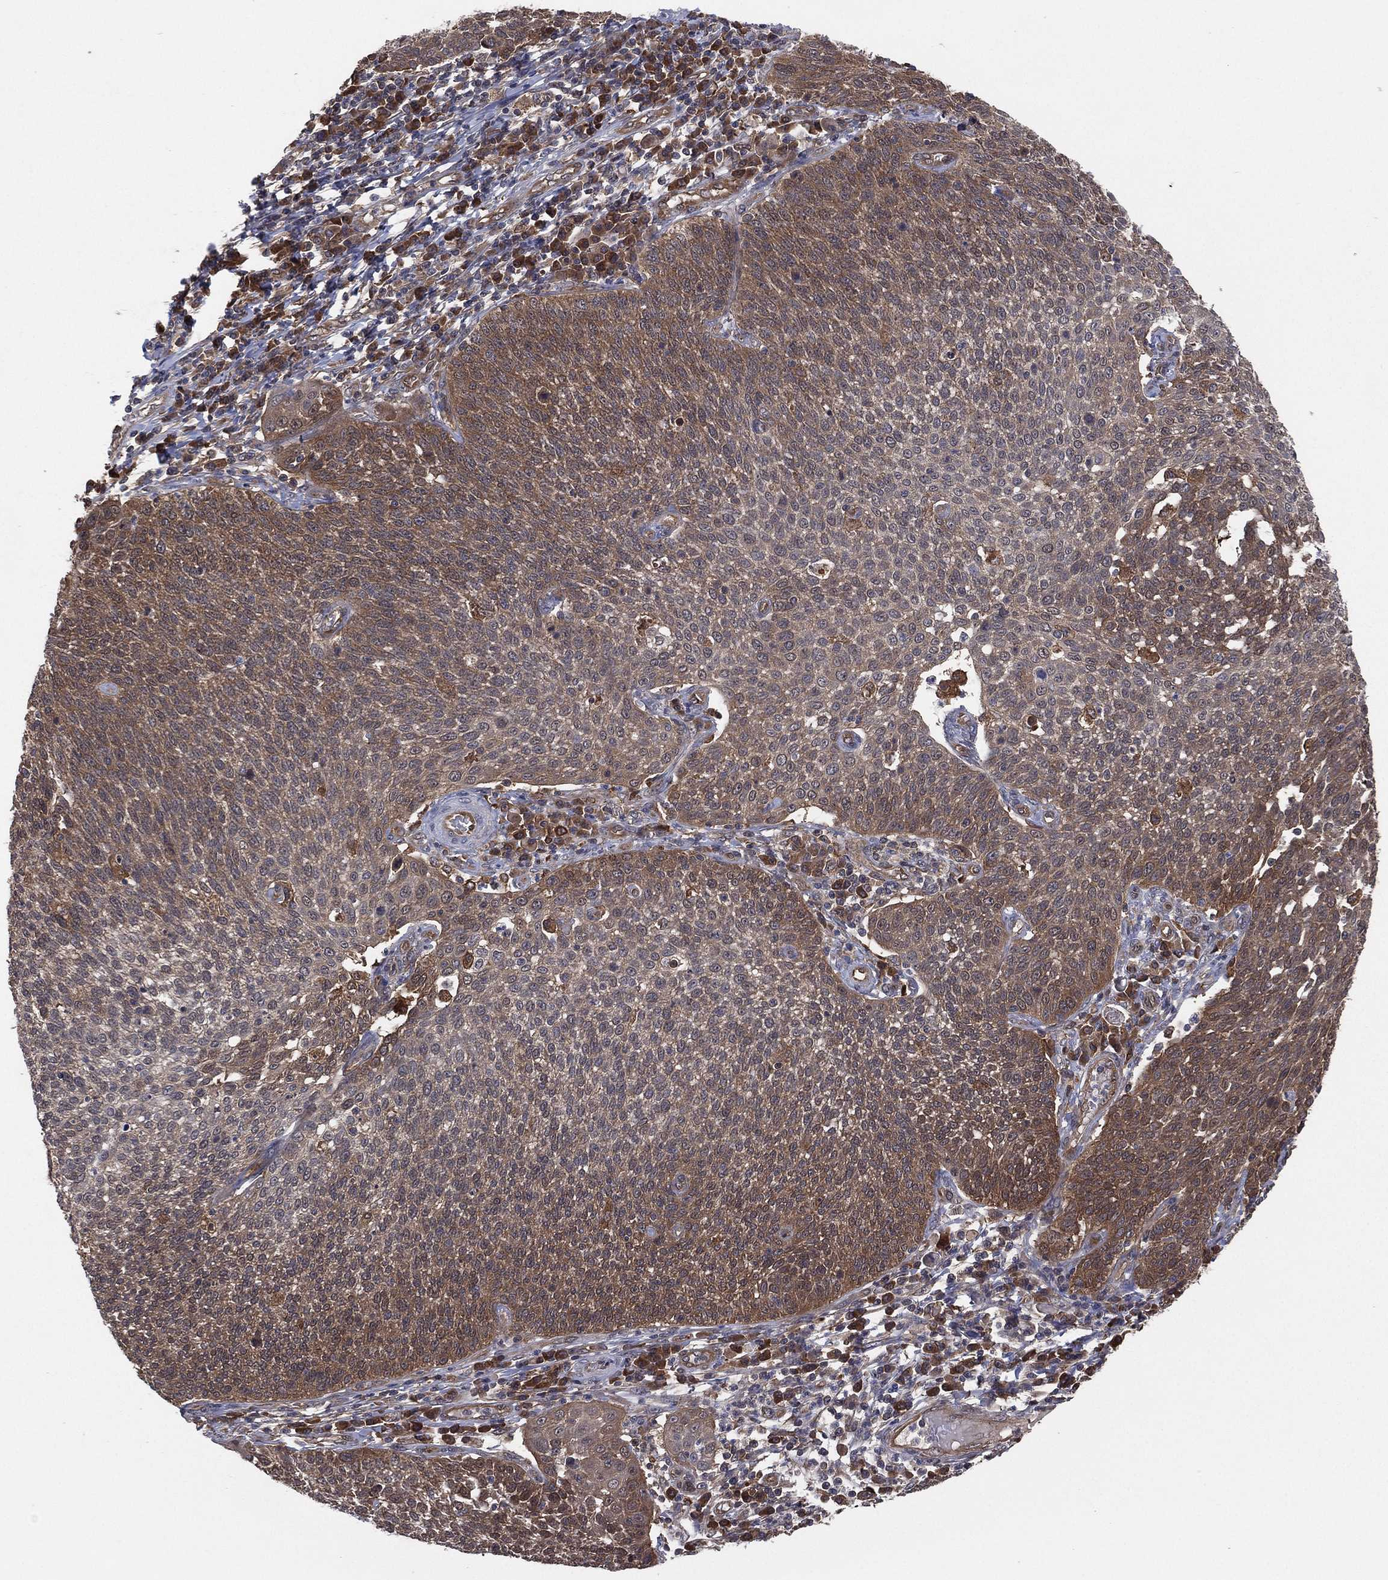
{"staining": {"intensity": "moderate", "quantity": "25%-75%", "location": "cytoplasmic/membranous"}, "tissue": "cervical cancer", "cell_type": "Tumor cells", "image_type": "cancer", "snomed": [{"axis": "morphology", "description": "Squamous cell carcinoma, NOS"}, {"axis": "topography", "description": "Cervix"}], "caption": "Protein analysis of cervical squamous cell carcinoma tissue displays moderate cytoplasmic/membranous positivity in approximately 25%-75% of tumor cells.", "gene": "PSMG4", "patient": {"sex": "female", "age": 34}}